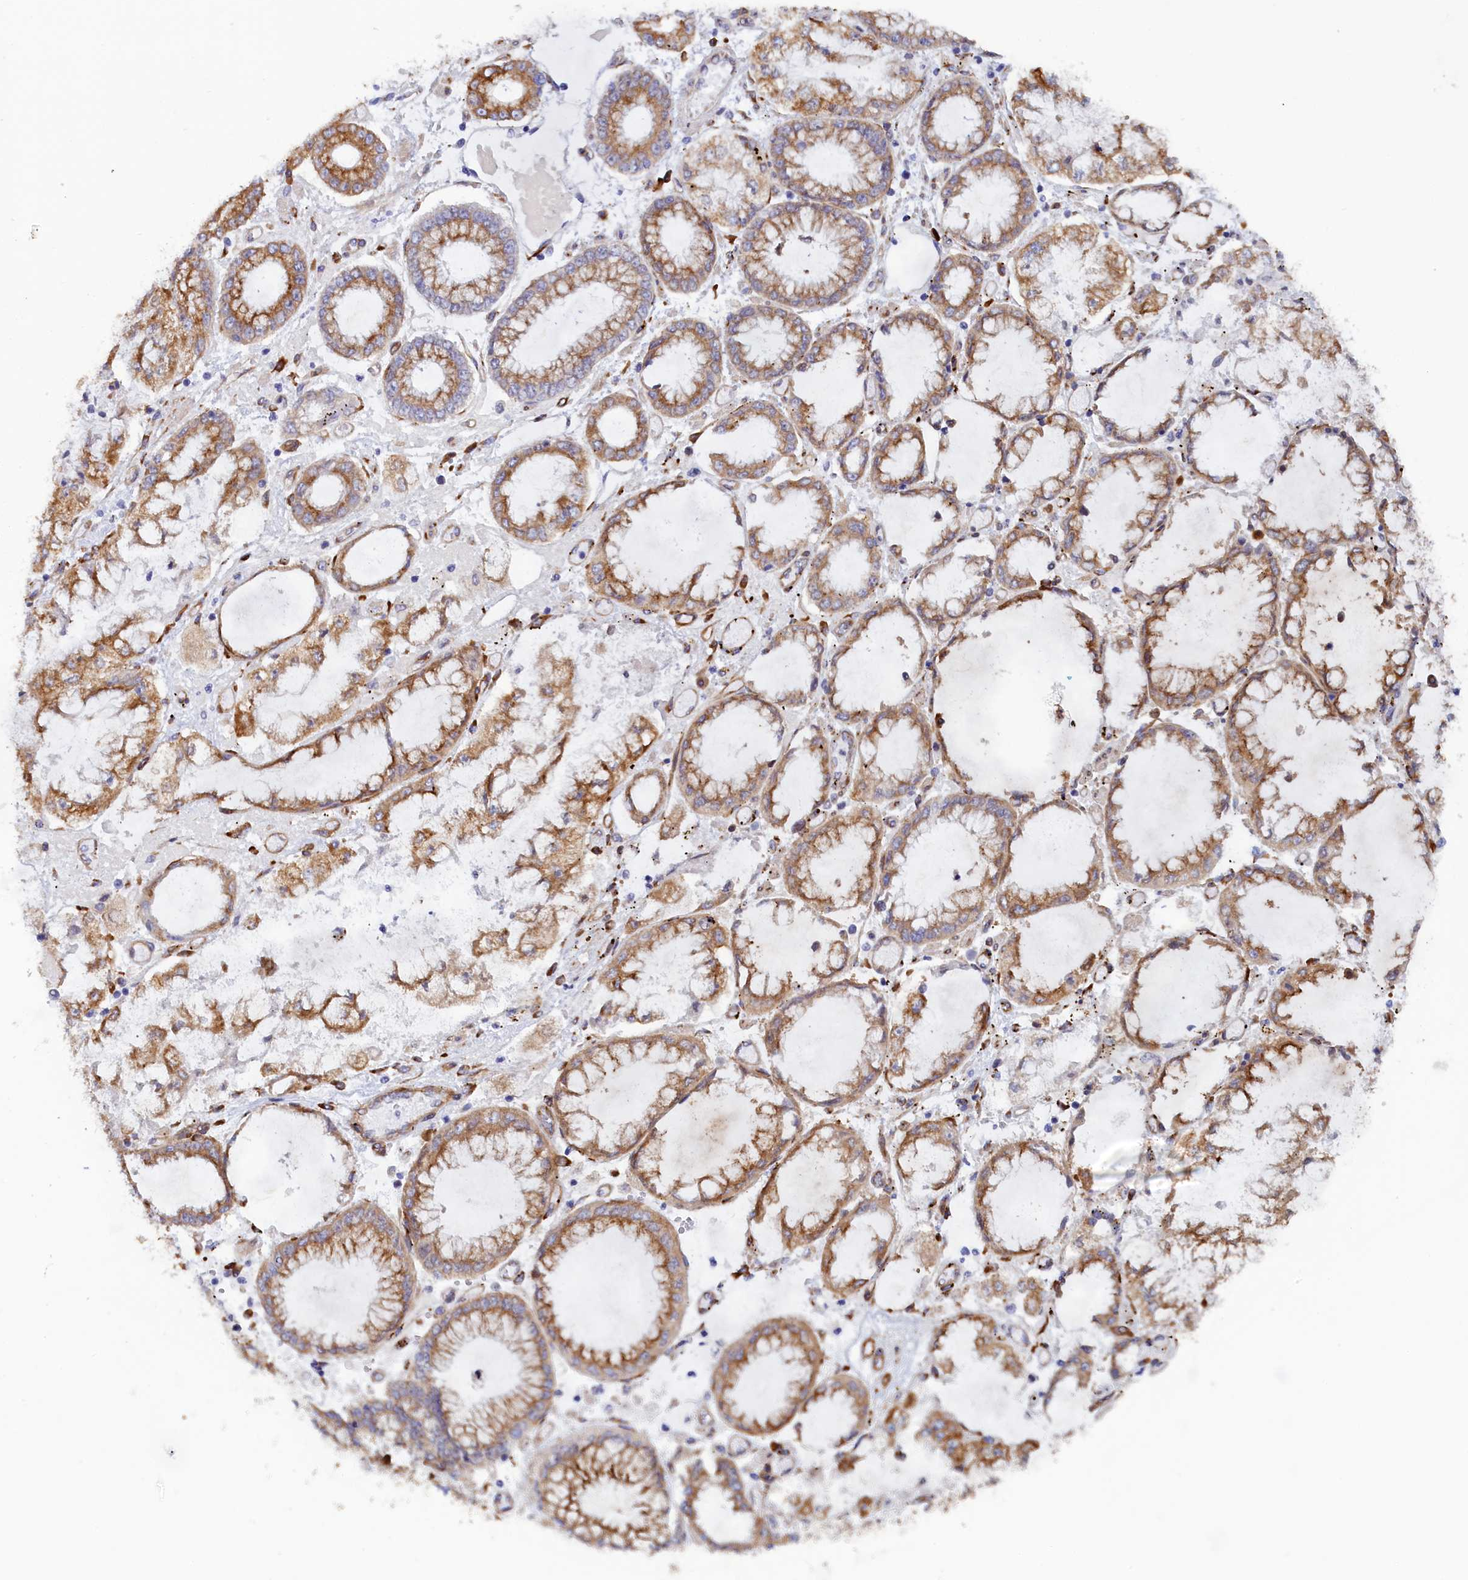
{"staining": {"intensity": "moderate", "quantity": ">75%", "location": "cytoplasmic/membranous"}, "tissue": "stomach cancer", "cell_type": "Tumor cells", "image_type": "cancer", "snomed": [{"axis": "morphology", "description": "Adenocarcinoma, NOS"}, {"axis": "topography", "description": "Stomach"}], "caption": "Stomach cancer (adenocarcinoma) was stained to show a protein in brown. There is medium levels of moderate cytoplasmic/membranous positivity in about >75% of tumor cells.", "gene": "CCDC68", "patient": {"sex": "male", "age": 76}}